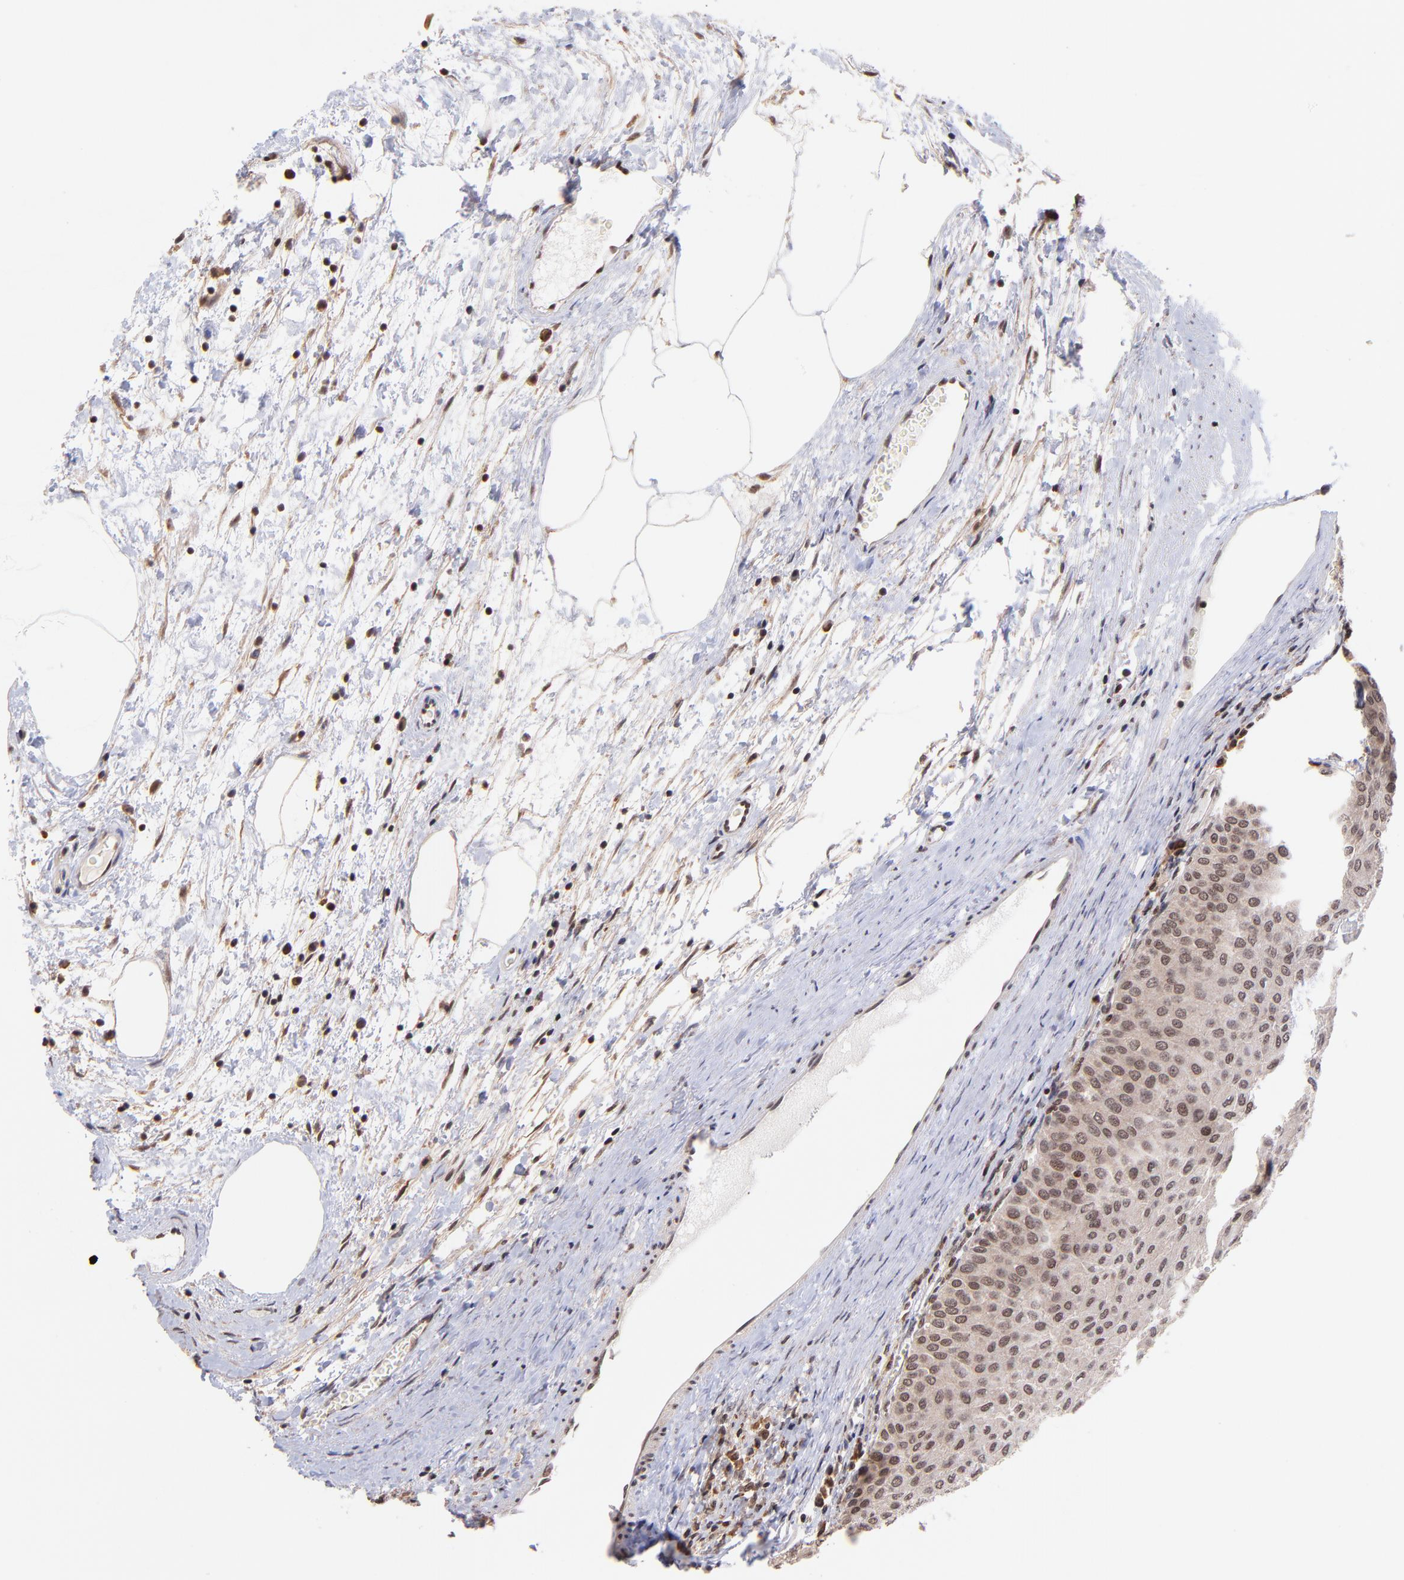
{"staining": {"intensity": "weak", "quantity": ">75%", "location": "cytoplasmic/membranous,nuclear"}, "tissue": "urothelial cancer", "cell_type": "Tumor cells", "image_type": "cancer", "snomed": [{"axis": "morphology", "description": "Urothelial carcinoma, Low grade"}, {"axis": "topography", "description": "Urinary bladder"}], "caption": "Weak cytoplasmic/membranous and nuclear expression for a protein is appreciated in approximately >75% of tumor cells of urothelial cancer using IHC.", "gene": "WDR25", "patient": {"sex": "male", "age": 64}}